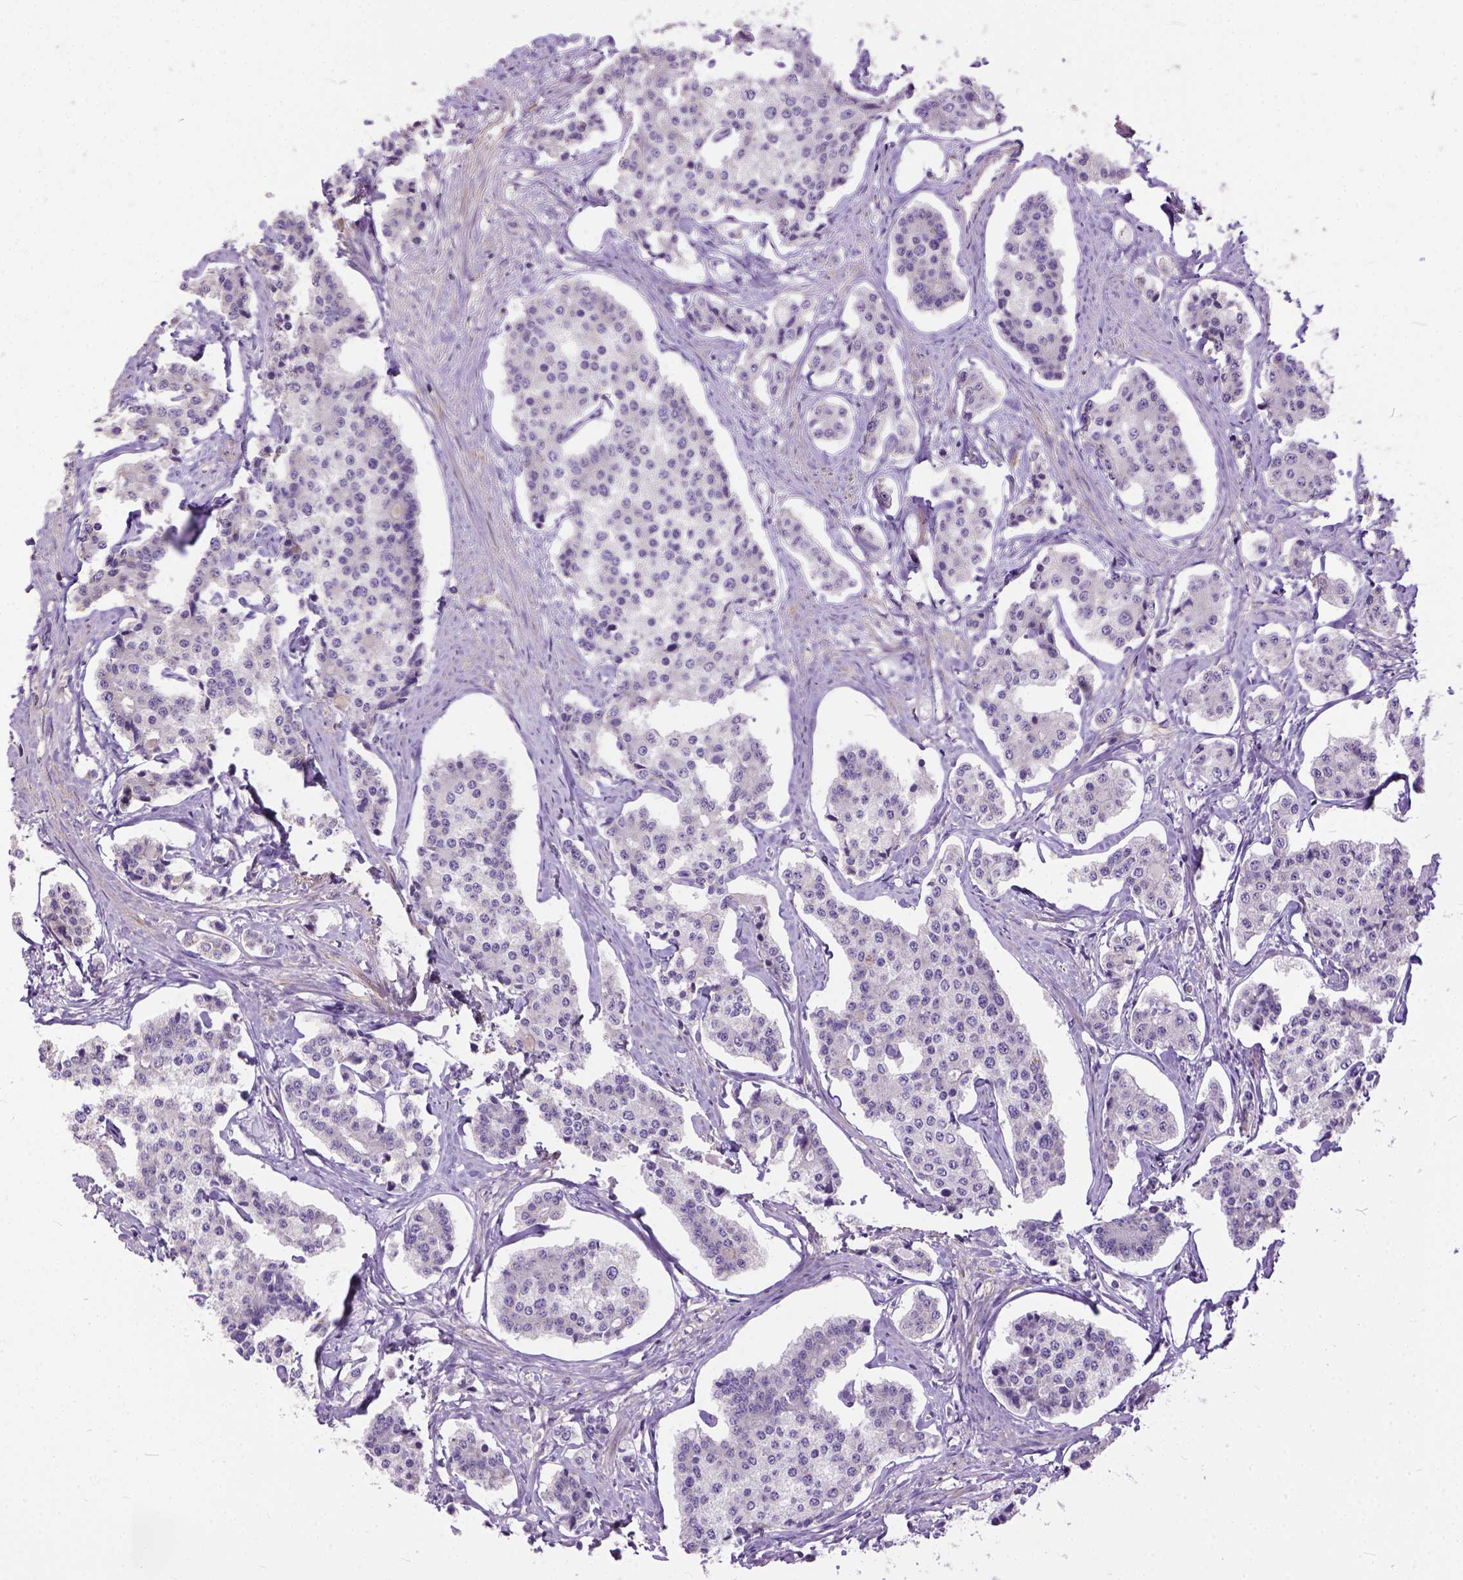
{"staining": {"intensity": "negative", "quantity": "none", "location": "none"}, "tissue": "carcinoid", "cell_type": "Tumor cells", "image_type": "cancer", "snomed": [{"axis": "morphology", "description": "Carcinoid, malignant, NOS"}, {"axis": "topography", "description": "Small intestine"}], "caption": "High magnification brightfield microscopy of malignant carcinoid stained with DAB (brown) and counterstained with hematoxylin (blue): tumor cells show no significant positivity.", "gene": "BANF2", "patient": {"sex": "female", "age": 65}}